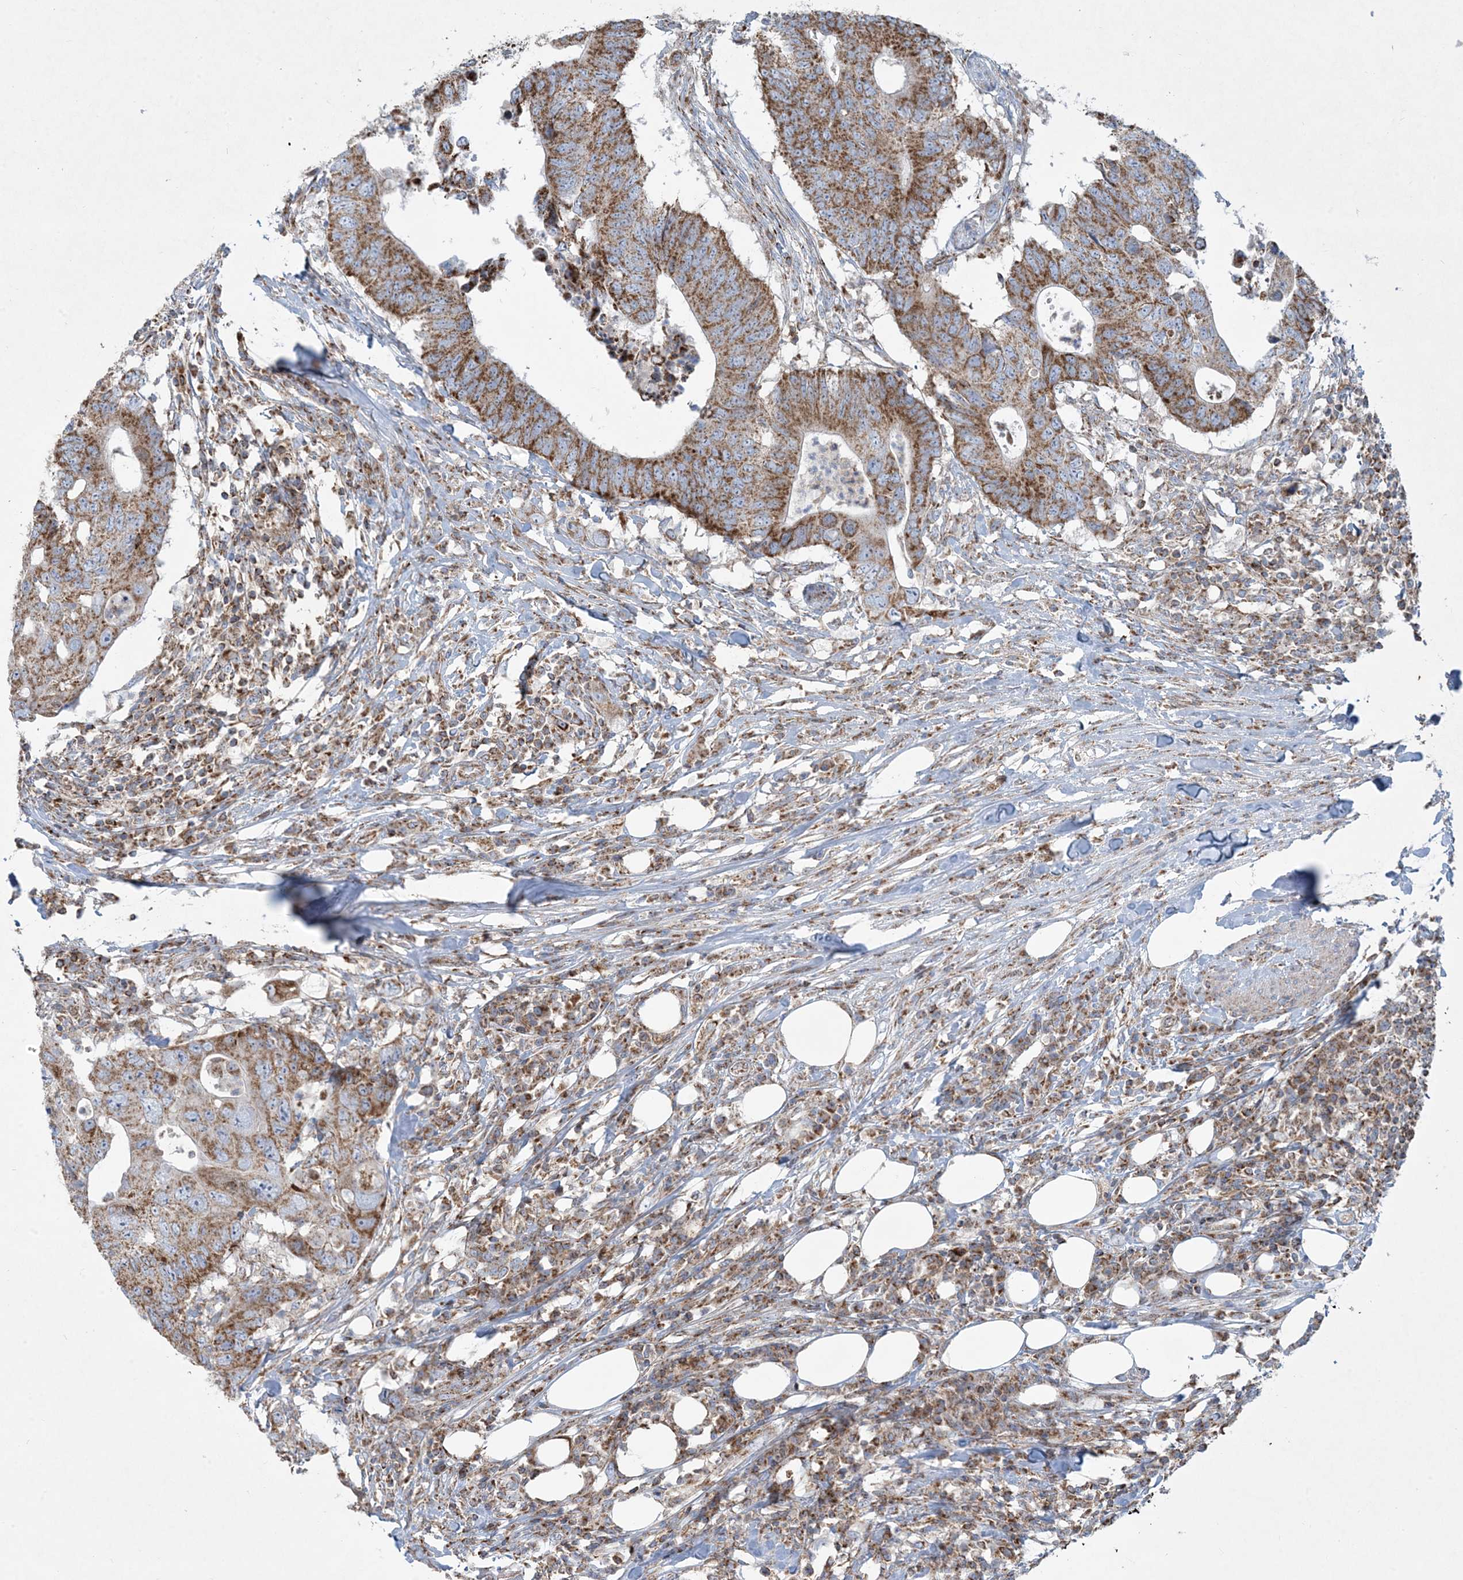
{"staining": {"intensity": "moderate", "quantity": ">75%", "location": "cytoplasmic/membranous"}, "tissue": "colorectal cancer", "cell_type": "Tumor cells", "image_type": "cancer", "snomed": [{"axis": "morphology", "description": "Adenocarcinoma, NOS"}, {"axis": "topography", "description": "Colon"}], "caption": "The micrograph exhibits immunohistochemical staining of colorectal cancer. There is moderate cytoplasmic/membranous staining is identified in approximately >75% of tumor cells. (DAB = brown stain, brightfield microscopy at high magnification).", "gene": "BEND4", "patient": {"sex": "male", "age": 71}}